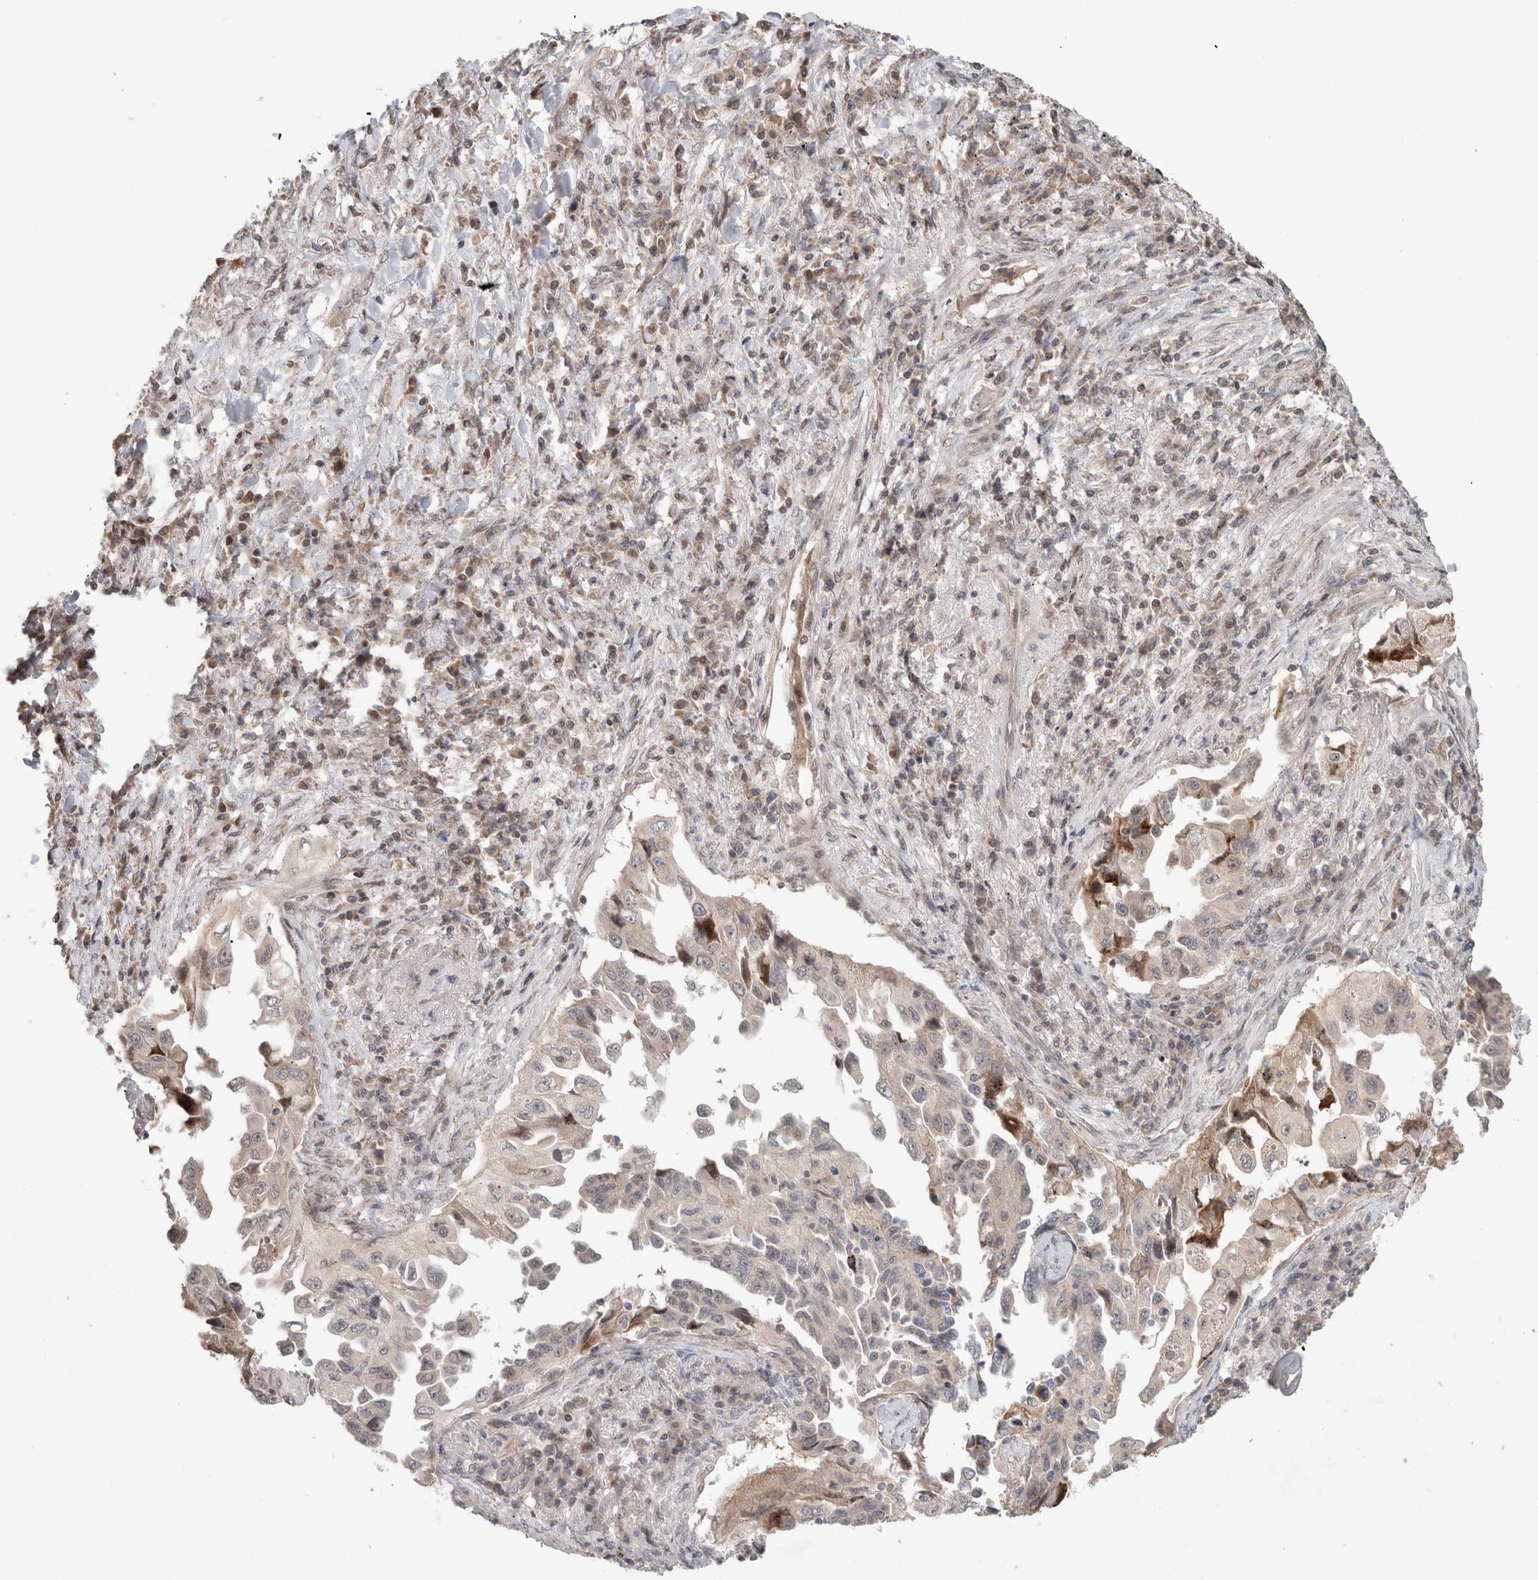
{"staining": {"intensity": "weak", "quantity": "<25%", "location": "cytoplasmic/membranous"}, "tissue": "lung cancer", "cell_type": "Tumor cells", "image_type": "cancer", "snomed": [{"axis": "morphology", "description": "Adenocarcinoma, NOS"}, {"axis": "topography", "description": "Lung"}], "caption": "DAB (3,3'-diaminobenzidine) immunohistochemical staining of lung cancer exhibits no significant positivity in tumor cells. (DAB (3,3'-diaminobenzidine) immunohistochemistry (IHC) visualized using brightfield microscopy, high magnification).", "gene": "SYDE2", "patient": {"sex": "female", "age": 51}}